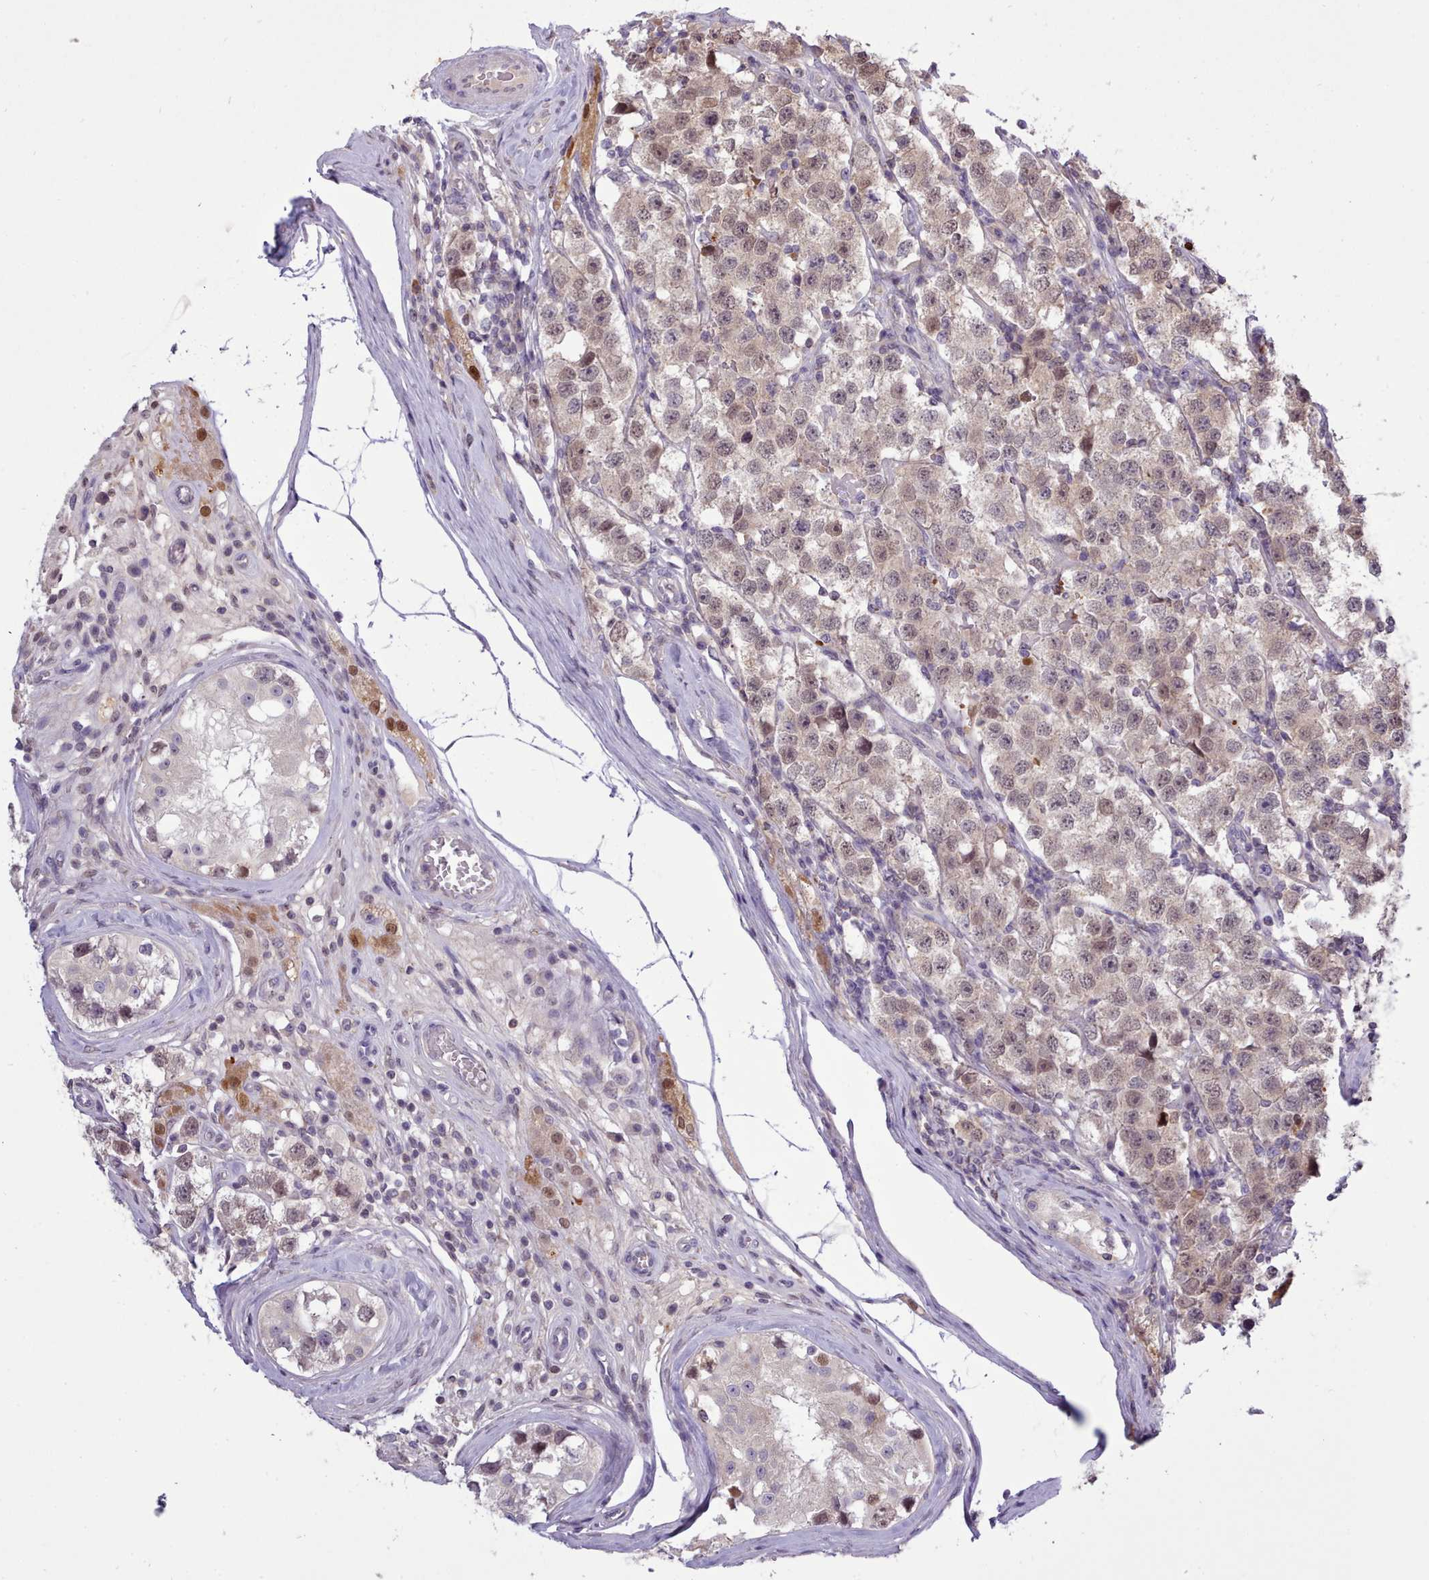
{"staining": {"intensity": "weak", "quantity": "25%-75%", "location": "nuclear"}, "tissue": "testis cancer", "cell_type": "Tumor cells", "image_type": "cancer", "snomed": [{"axis": "morphology", "description": "Seminoma, NOS"}, {"axis": "topography", "description": "Testis"}], "caption": "A micrograph of testis cancer (seminoma) stained for a protein exhibits weak nuclear brown staining in tumor cells.", "gene": "ARL17A", "patient": {"sex": "male", "age": 34}}